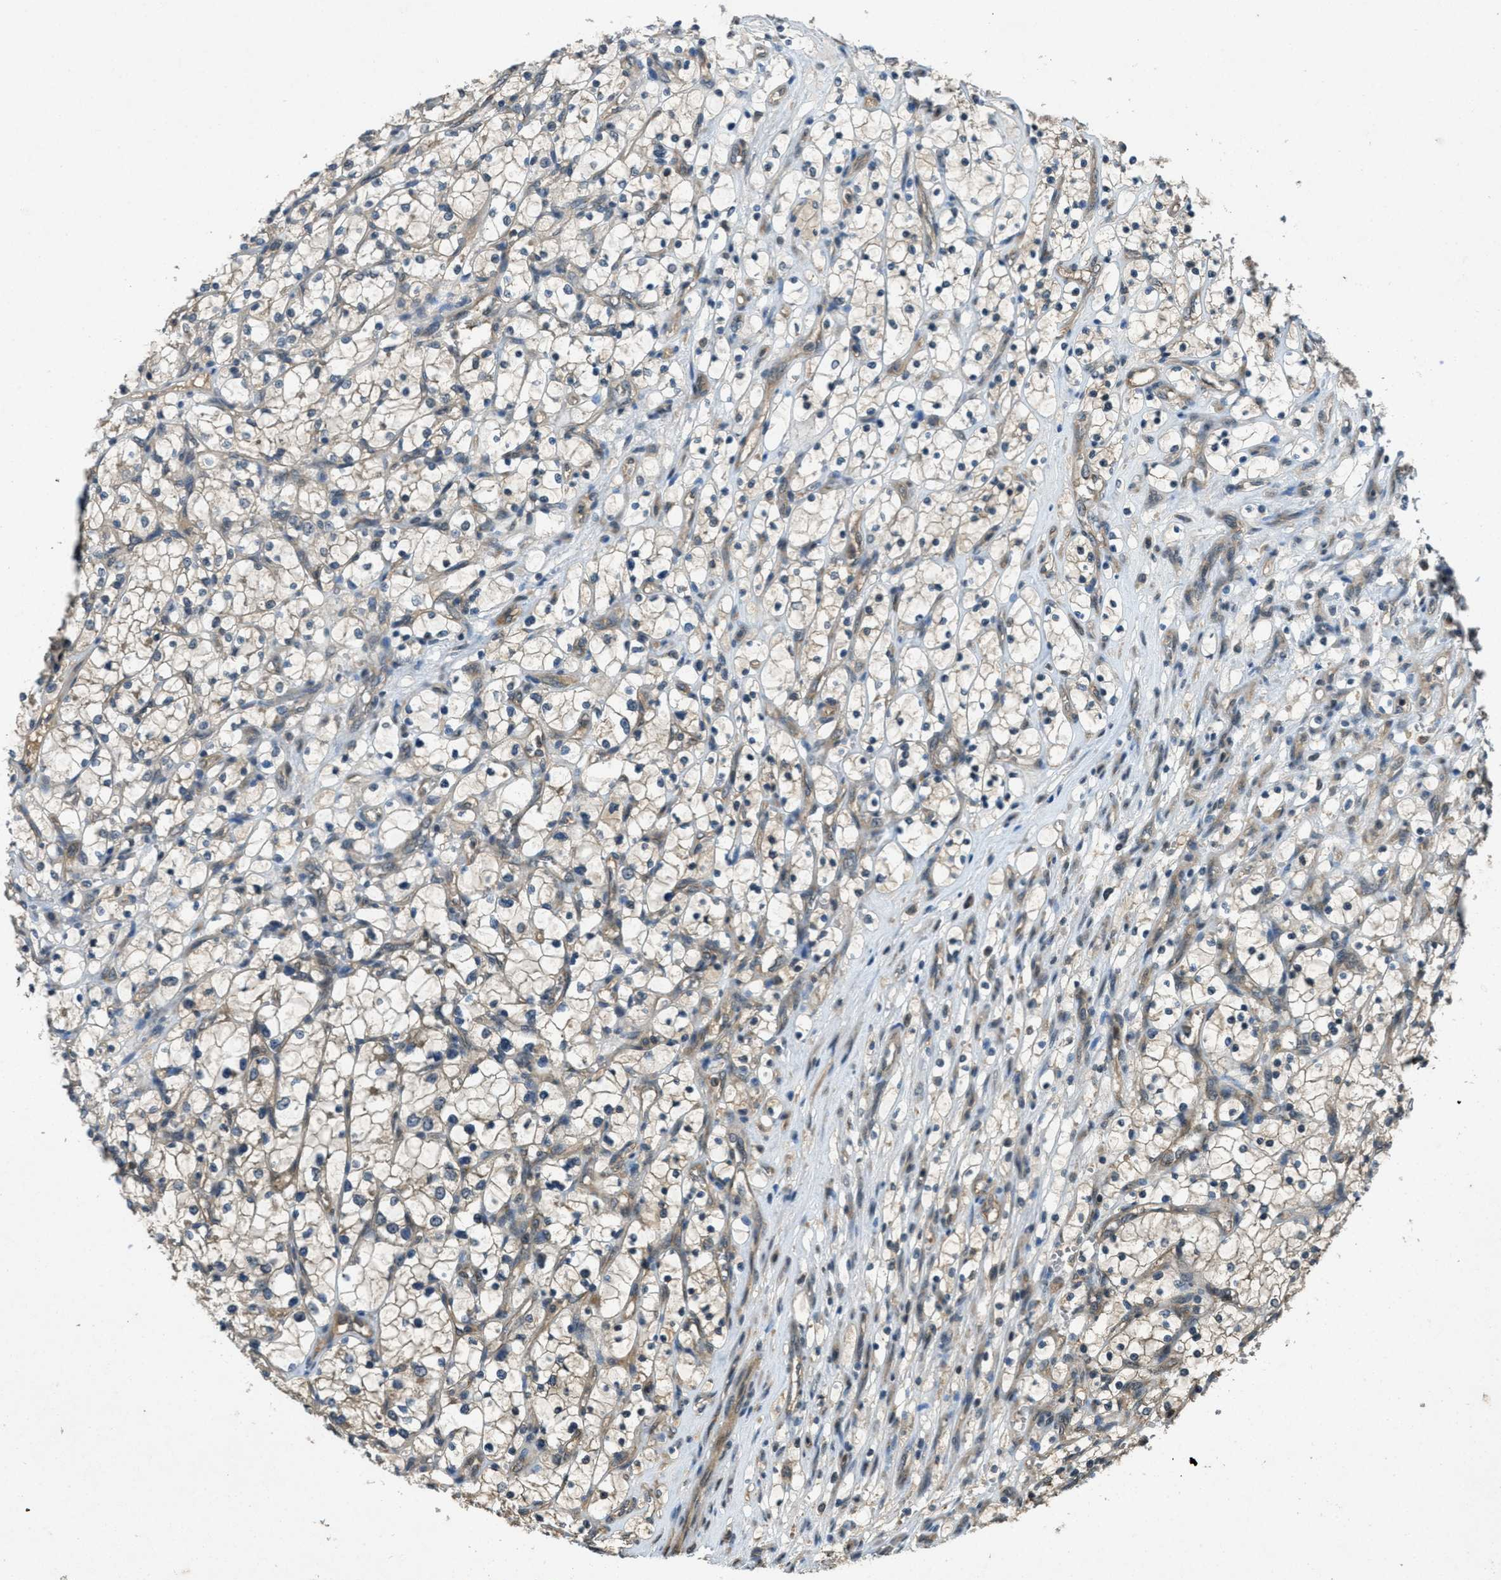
{"staining": {"intensity": "weak", "quantity": "<25%", "location": "cytoplasmic/membranous"}, "tissue": "renal cancer", "cell_type": "Tumor cells", "image_type": "cancer", "snomed": [{"axis": "morphology", "description": "Adenocarcinoma, NOS"}, {"axis": "topography", "description": "Kidney"}], "caption": "An immunohistochemistry micrograph of renal adenocarcinoma is shown. There is no staining in tumor cells of renal adenocarcinoma. Nuclei are stained in blue.", "gene": "DUSP6", "patient": {"sex": "female", "age": 69}}